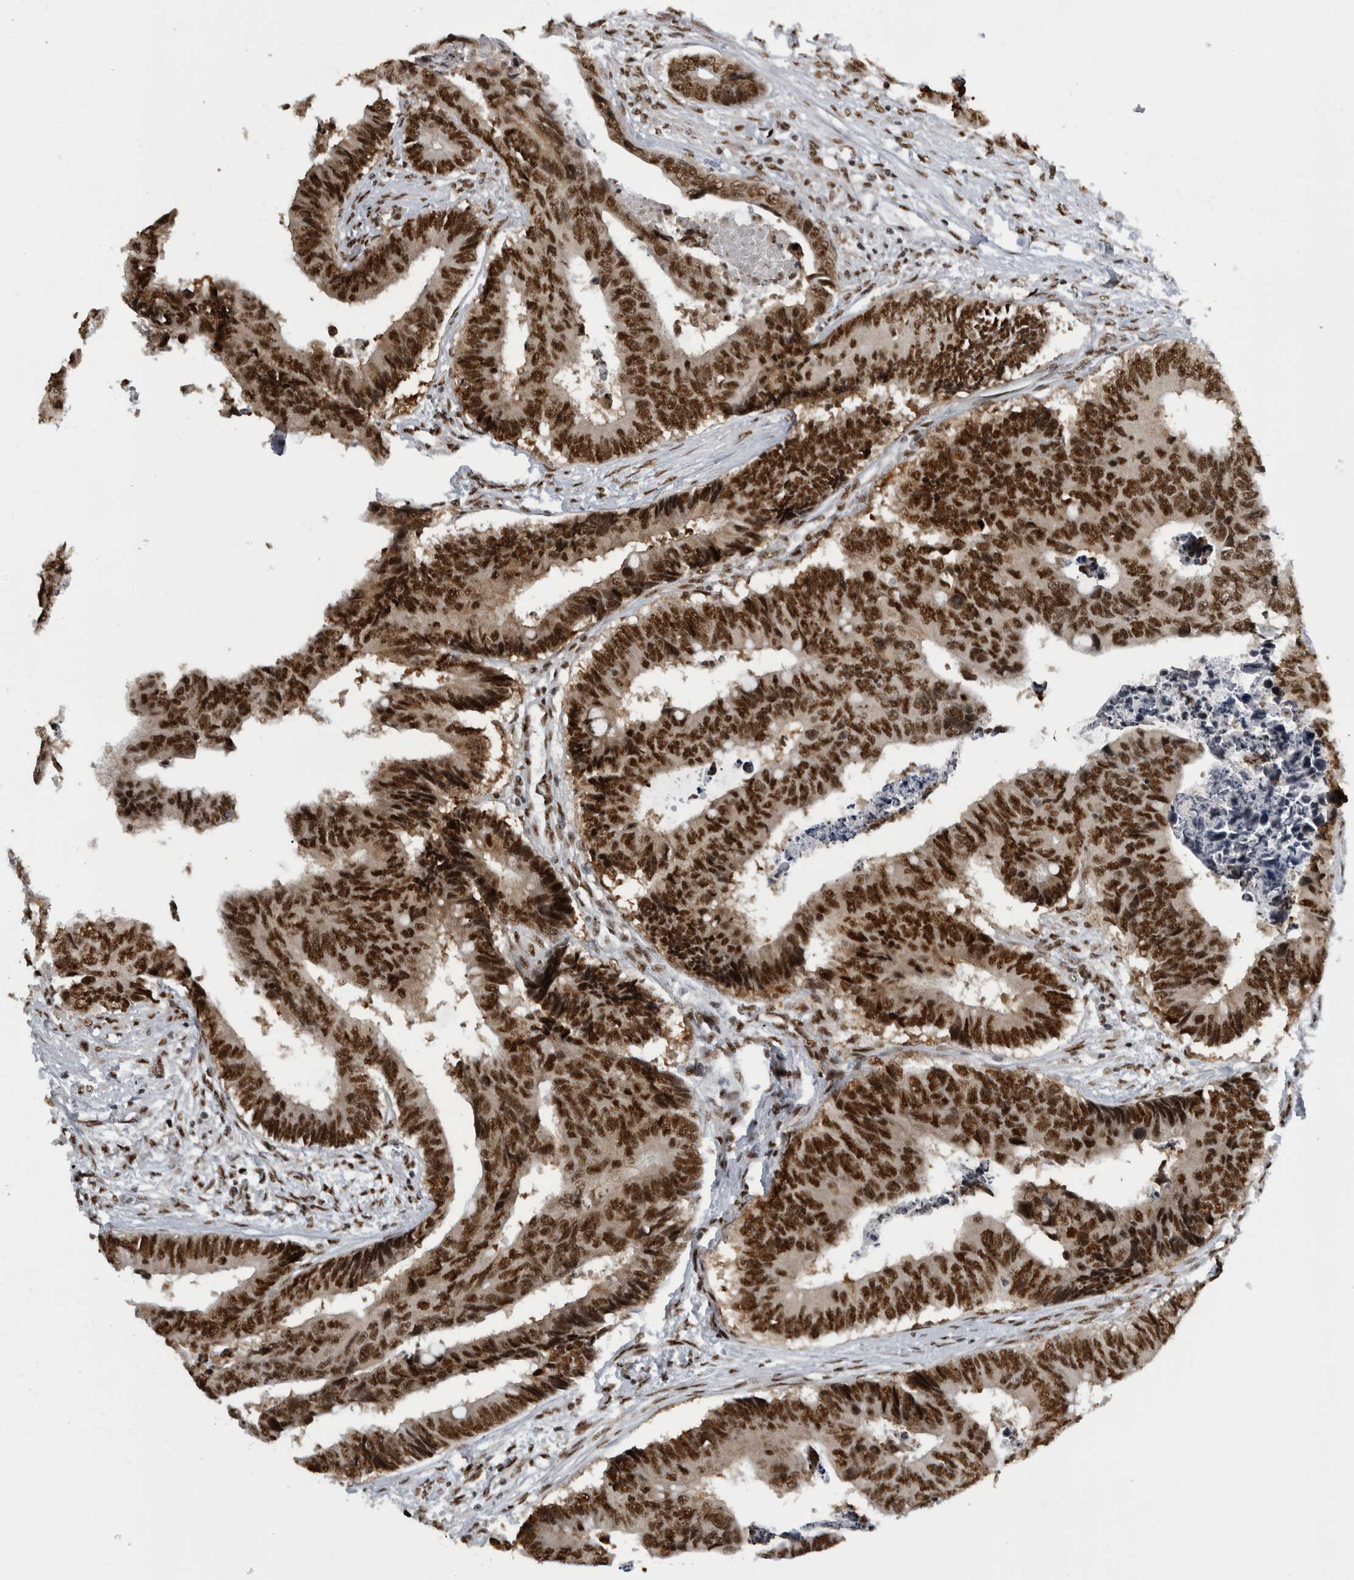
{"staining": {"intensity": "strong", "quantity": ">75%", "location": "nuclear"}, "tissue": "colorectal cancer", "cell_type": "Tumor cells", "image_type": "cancer", "snomed": [{"axis": "morphology", "description": "Adenocarcinoma, NOS"}, {"axis": "topography", "description": "Rectum"}], "caption": "Immunohistochemical staining of colorectal cancer (adenocarcinoma) shows high levels of strong nuclear protein expression in about >75% of tumor cells.", "gene": "ZSCAN2", "patient": {"sex": "male", "age": 84}}